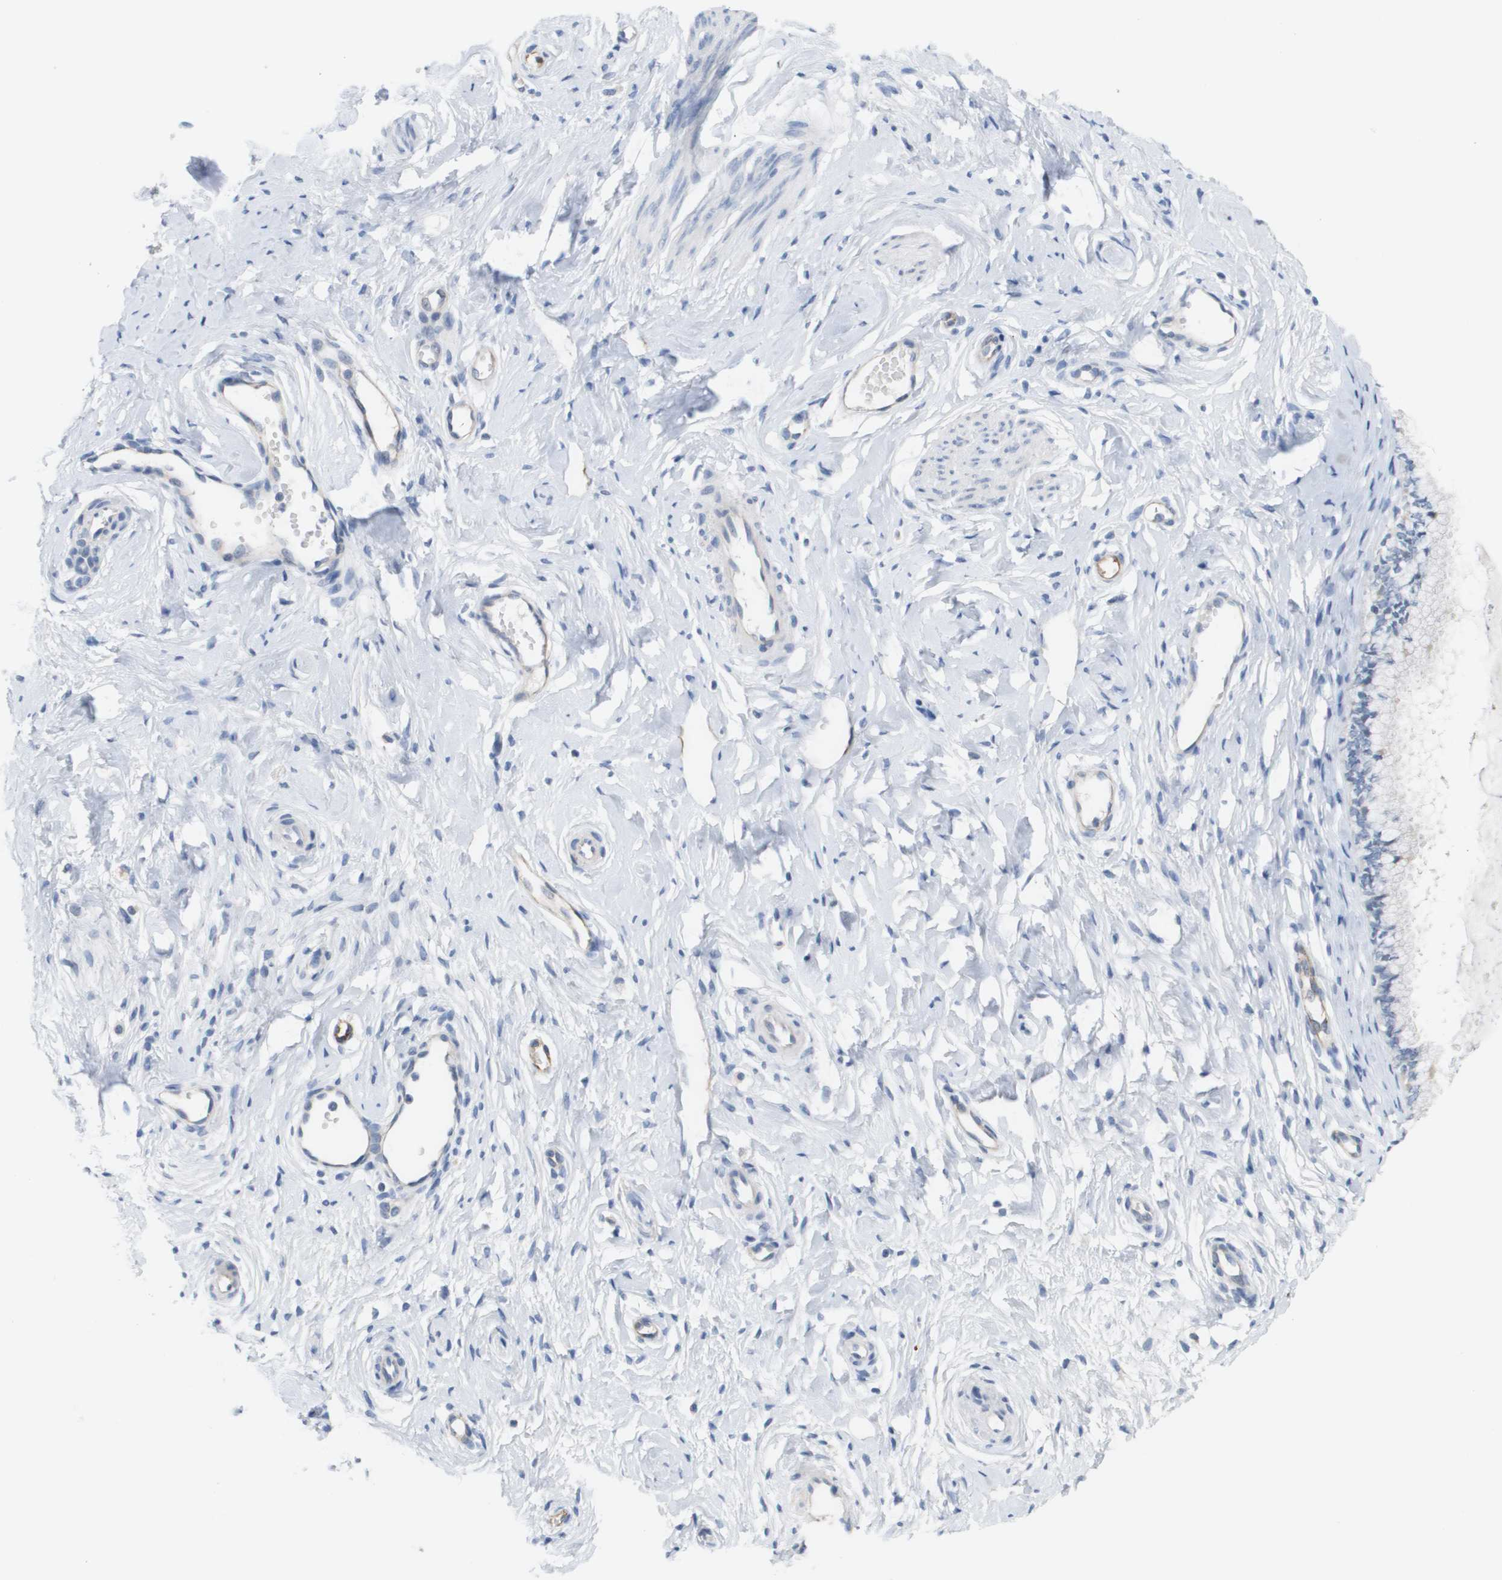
{"staining": {"intensity": "negative", "quantity": "none", "location": "none"}, "tissue": "cervix", "cell_type": "Glandular cells", "image_type": "normal", "snomed": [{"axis": "morphology", "description": "Normal tissue, NOS"}, {"axis": "topography", "description": "Cervix"}], "caption": "This is an immunohistochemistry (IHC) photomicrograph of unremarkable human cervix. There is no positivity in glandular cells.", "gene": "ANGPT2", "patient": {"sex": "female", "age": 65}}